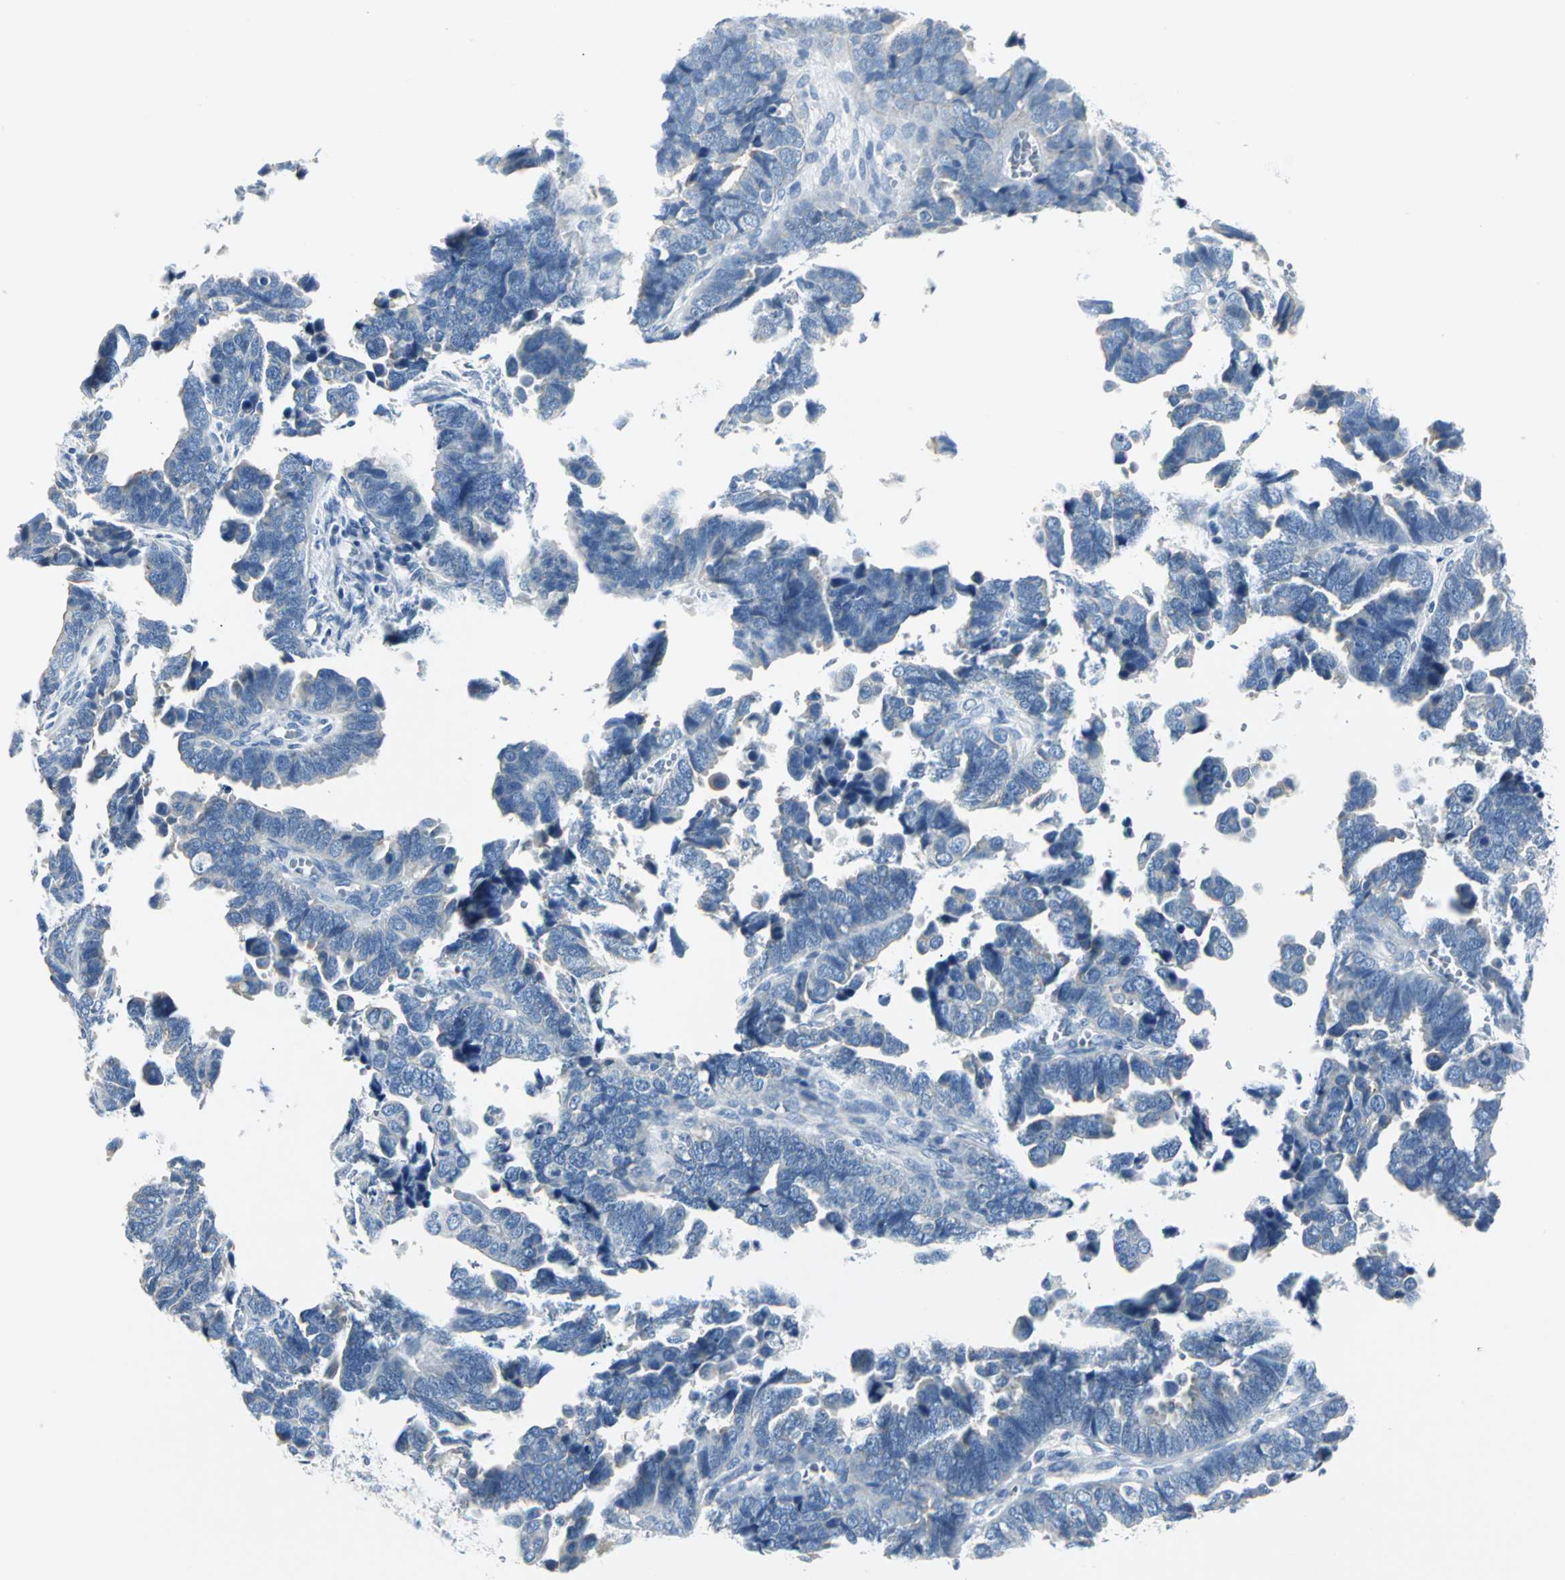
{"staining": {"intensity": "negative", "quantity": "none", "location": "none"}, "tissue": "endometrial cancer", "cell_type": "Tumor cells", "image_type": "cancer", "snomed": [{"axis": "morphology", "description": "Adenocarcinoma, NOS"}, {"axis": "topography", "description": "Endometrium"}], "caption": "Tumor cells are negative for protein expression in human endometrial cancer (adenocarcinoma). (Stains: DAB IHC with hematoxylin counter stain, Microscopy: brightfield microscopy at high magnification).", "gene": "RIPOR1", "patient": {"sex": "female", "age": 75}}